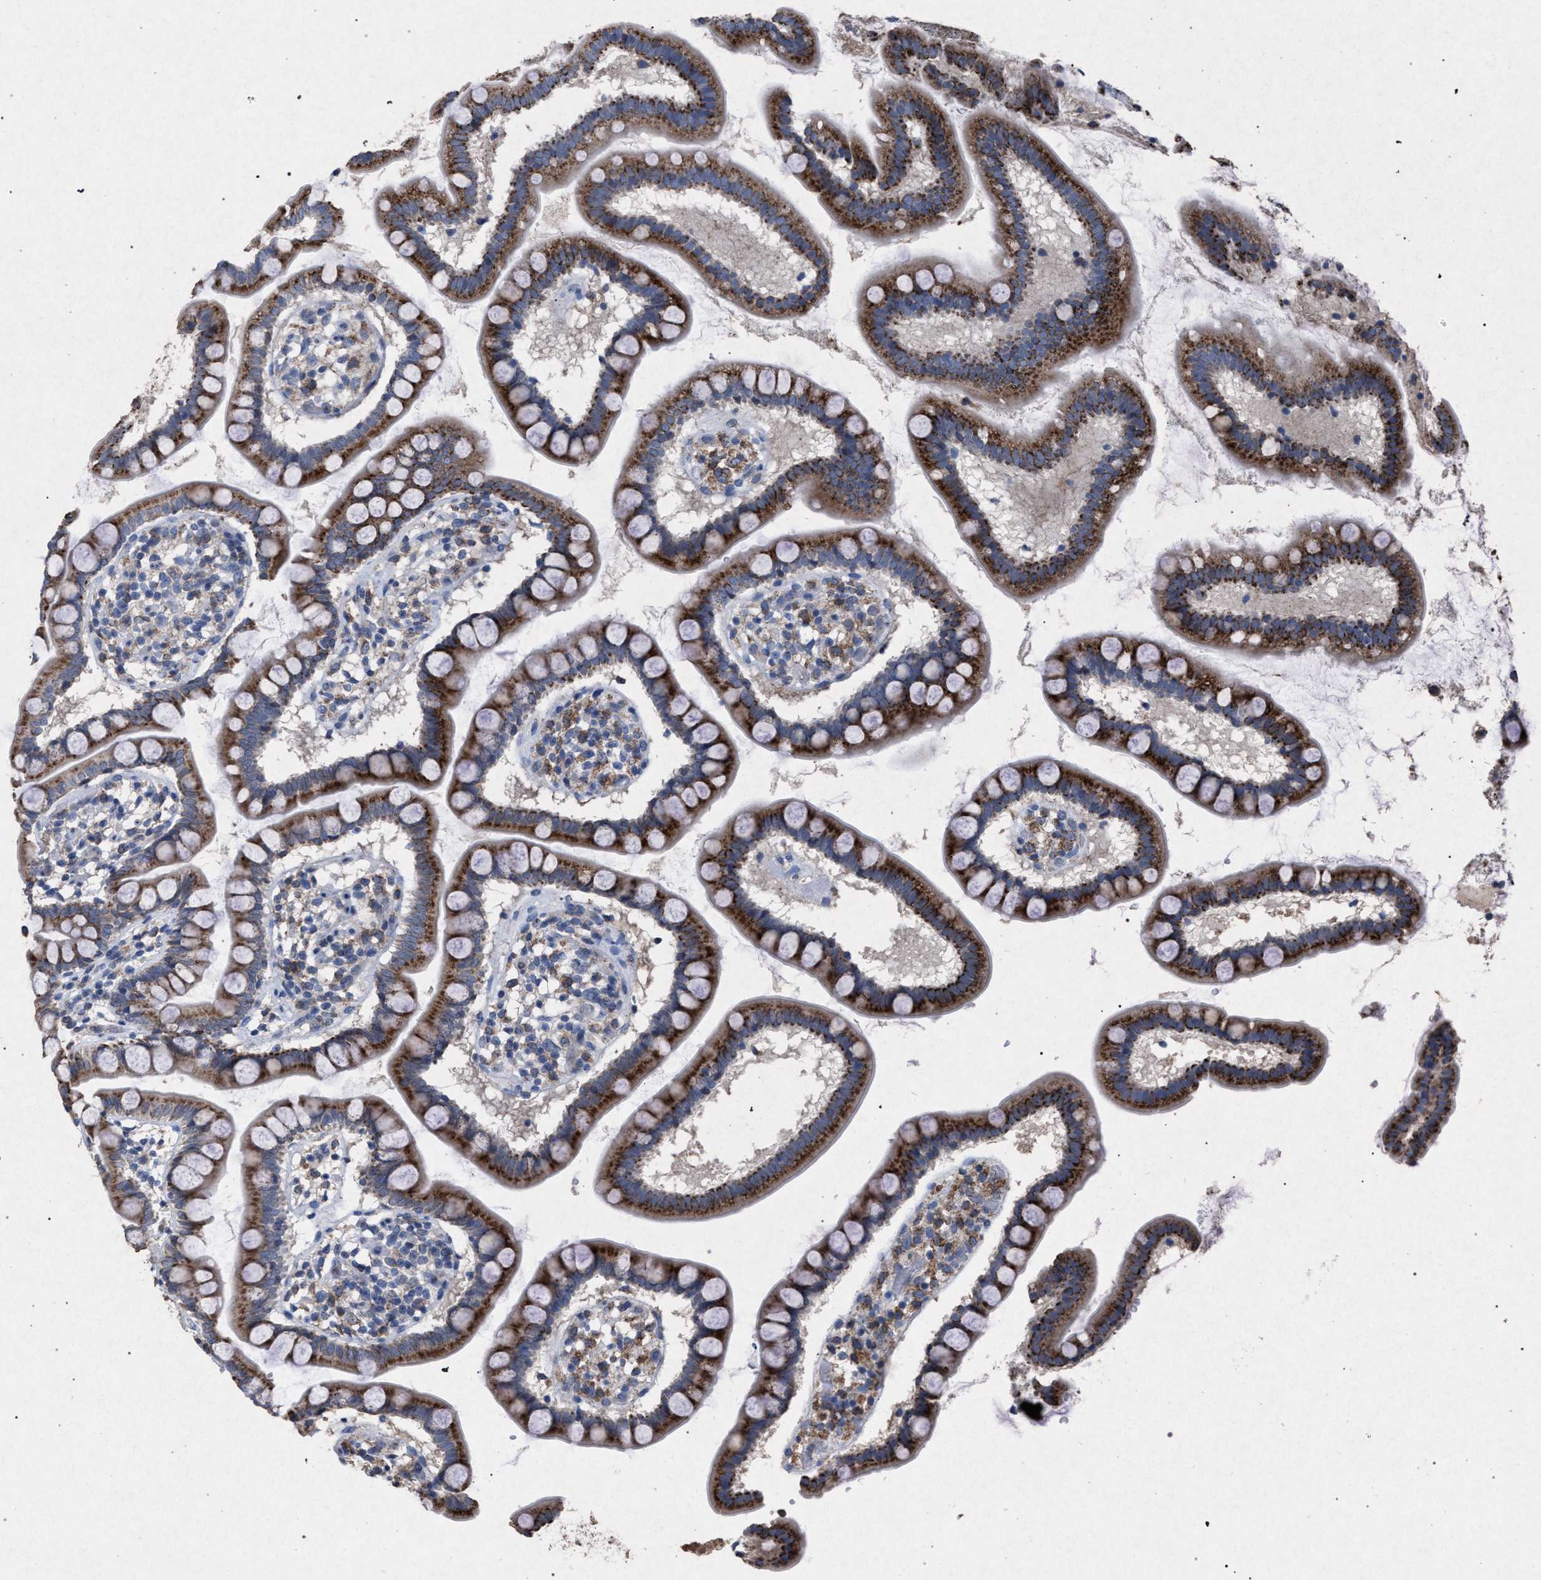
{"staining": {"intensity": "strong", "quantity": ">75%", "location": "cytoplasmic/membranous"}, "tissue": "small intestine", "cell_type": "Glandular cells", "image_type": "normal", "snomed": [{"axis": "morphology", "description": "Normal tissue, NOS"}, {"axis": "topography", "description": "Small intestine"}], "caption": "Immunohistochemistry (IHC) micrograph of normal small intestine stained for a protein (brown), which displays high levels of strong cytoplasmic/membranous positivity in about >75% of glandular cells.", "gene": "HSD17B4", "patient": {"sex": "female", "age": 84}}